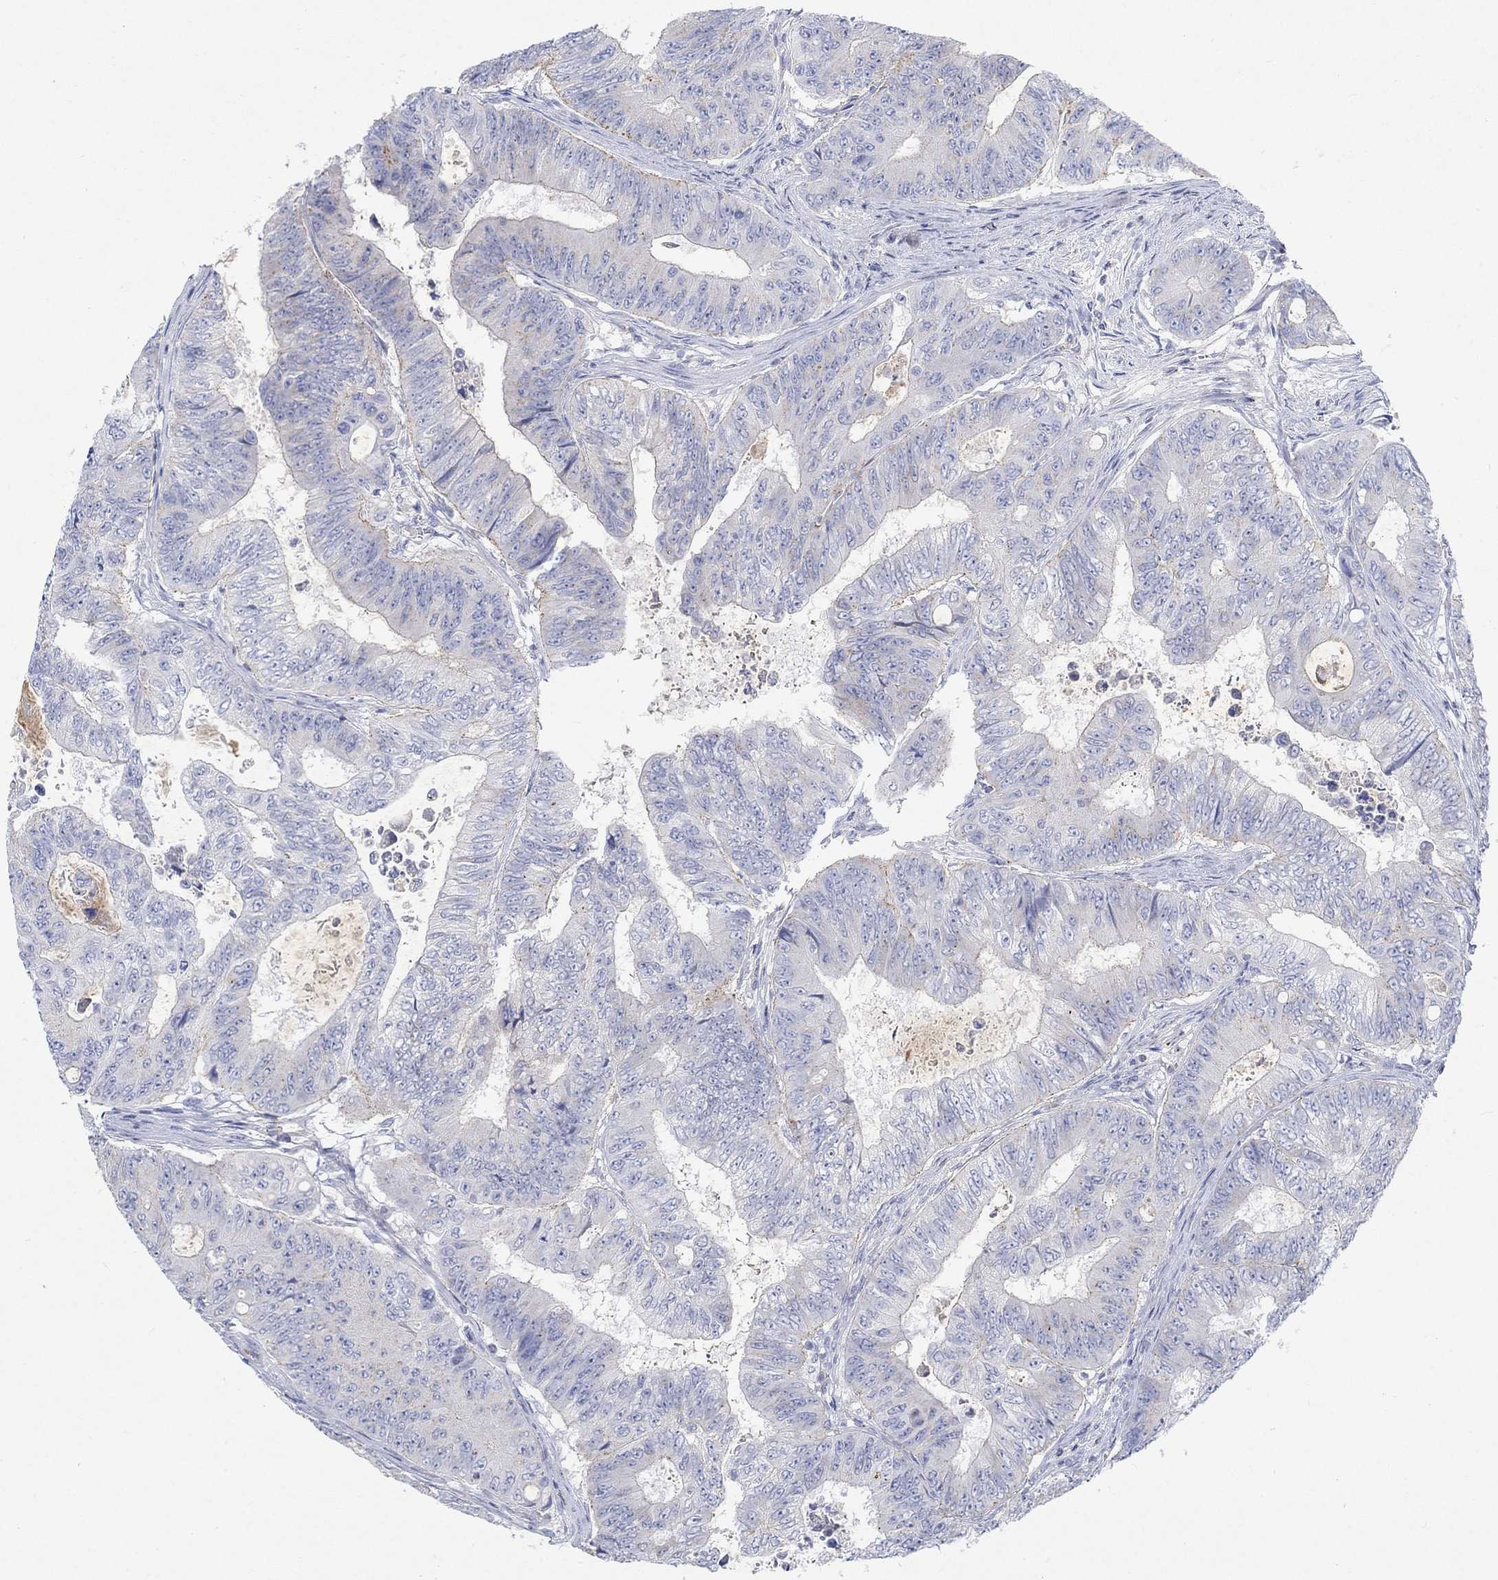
{"staining": {"intensity": "negative", "quantity": "none", "location": "none"}, "tissue": "colorectal cancer", "cell_type": "Tumor cells", "image_type": "cancer", "snomed": [{"axis": "morphology", "description": "Adenocarcinoma, NOS"}, {"axis": "topography", "description": "Colon"}], "caption": "Tumor cells show no significant expression in colorectal adenocarcinoma. (DAB (3,3'-diaminobenzidine) IHC with hematoxylin counter stain).", "gene": "NAV3", "patient": {"sex": "female", "age": 48}}